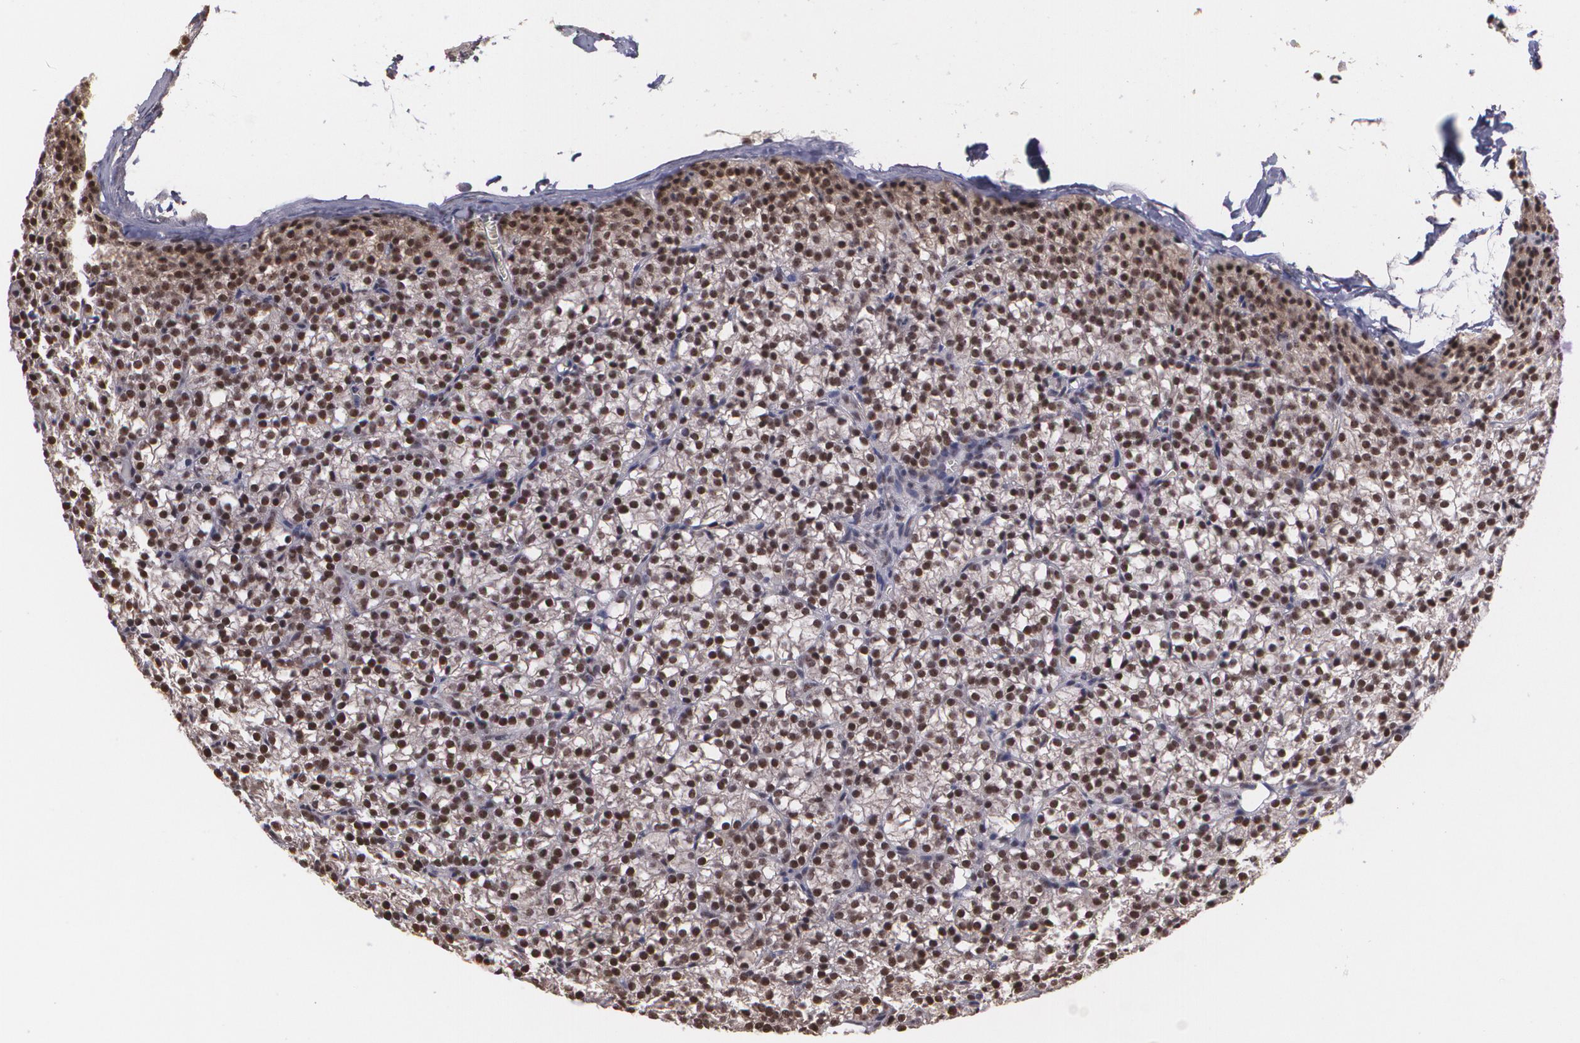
{"staining": {"intensity": "strong", "quantity": ">75%", "location": "nuclear"}, "tissue": "parathyroid gland", "cell_type": "Glandular cells", "image_type": "normal", "snomed": [{"axis": "morphology", "description": "Normal tissue, NOS"}, {"axis": "topography", "description": "Parathyroid gland"}], "caption": "A photomicrograph of parathyroid gland stained for a protein exhibits strong nuclear brown staining in glandular cells.", "gene": "C6orf15", "patient": {"sex": "female", "age": 17}}